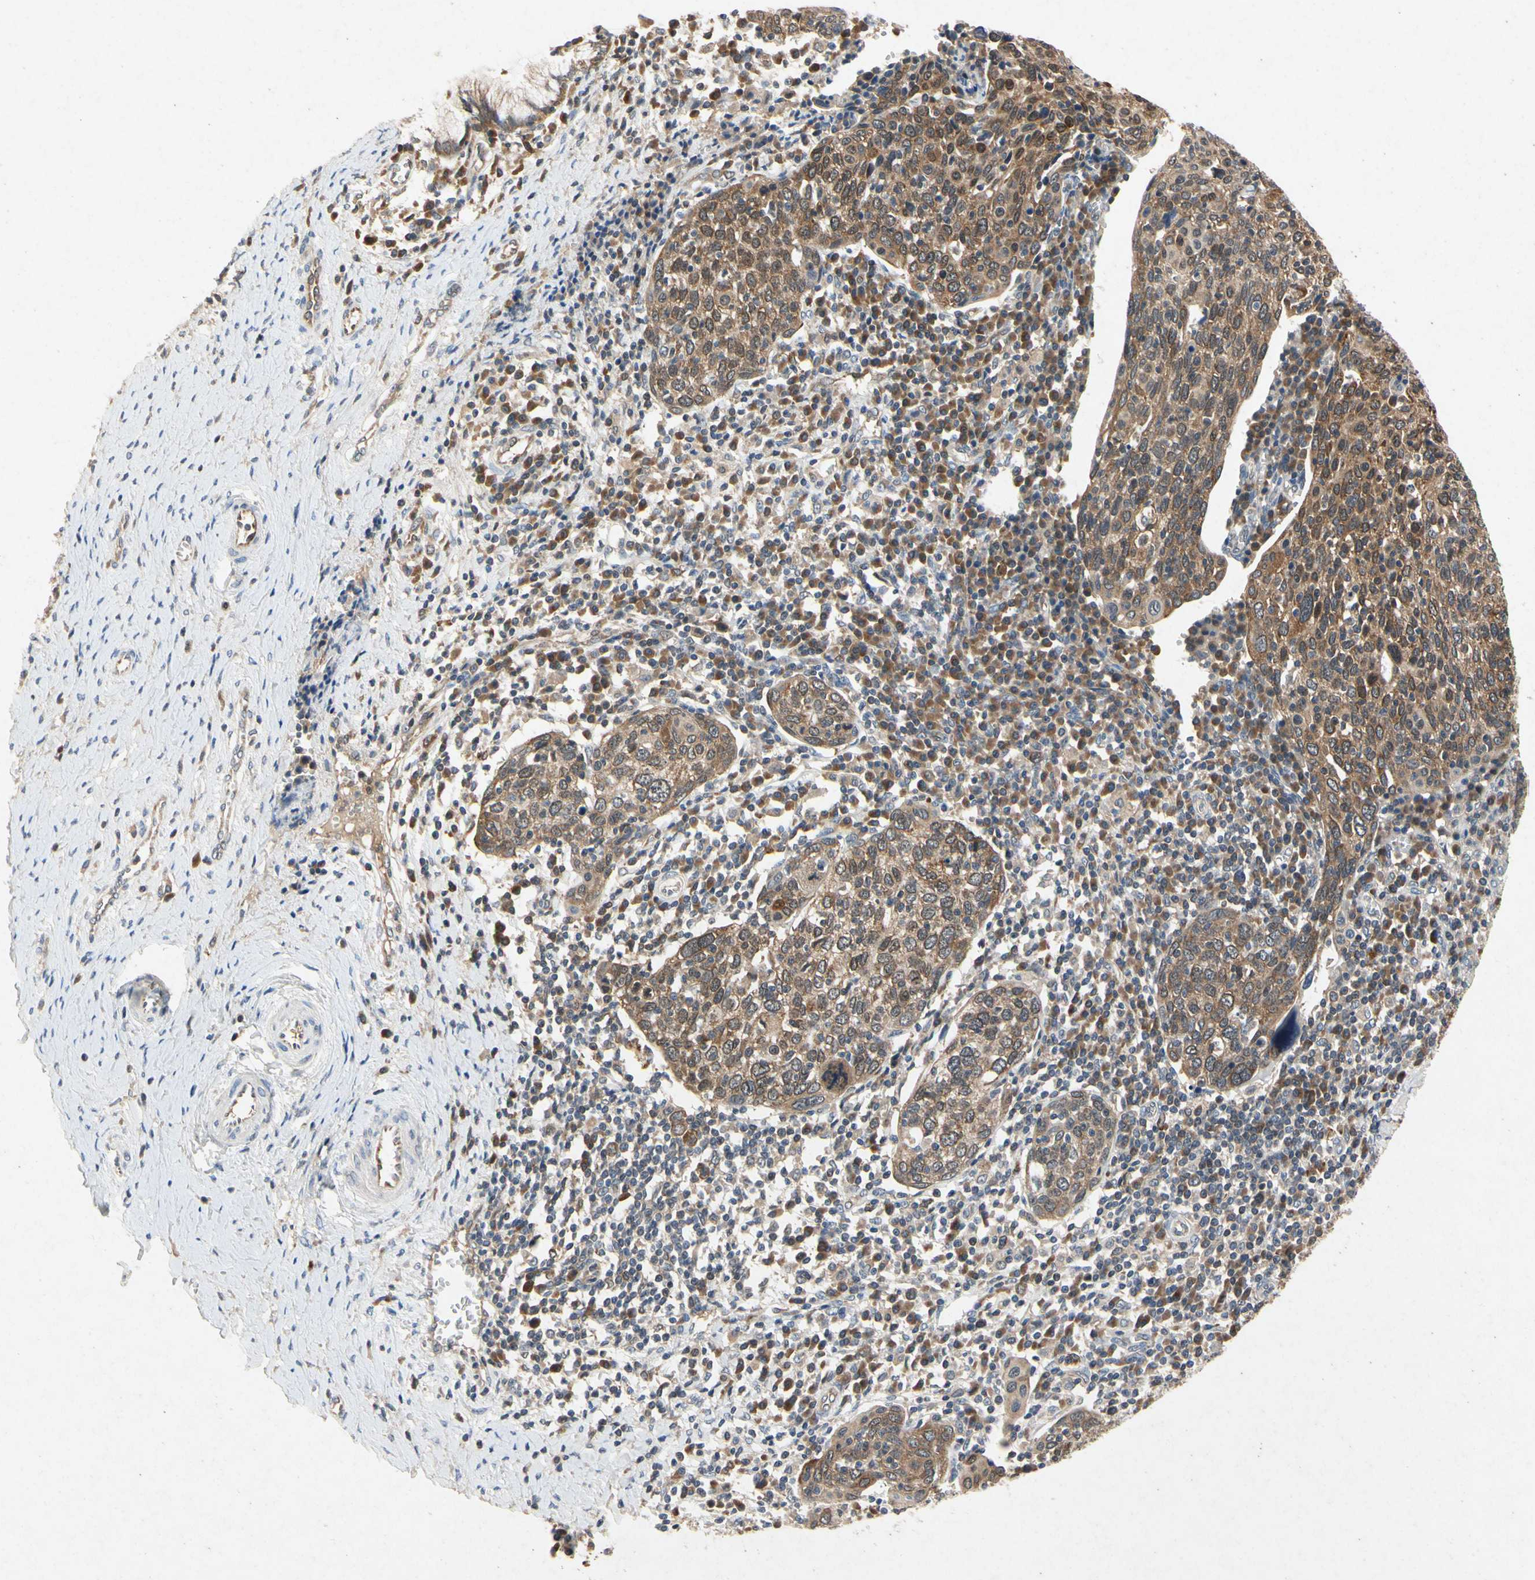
{"staining": {"intensity": "moderate", "quantity": ">75%", "location": "cytoplasmic/membranous"}, "tissue": "cervical cancer", "cell_type": "Tumor cells", "image_type": "cancer", "snomed": [{"axis": "morphology", "description": "Squamous cell carcinoma, NOS"}, {"axis": "topography", "description": "Cervix"}], "caption": "There is medium levels of moderate cytoplasmic/membranous expression in tumor cells of cervical cancer, as demonstrated by immunohistochemical staining (brown color).", "gene": "RPS6KA1", "patient": {"sex": "female", "age": 40}}